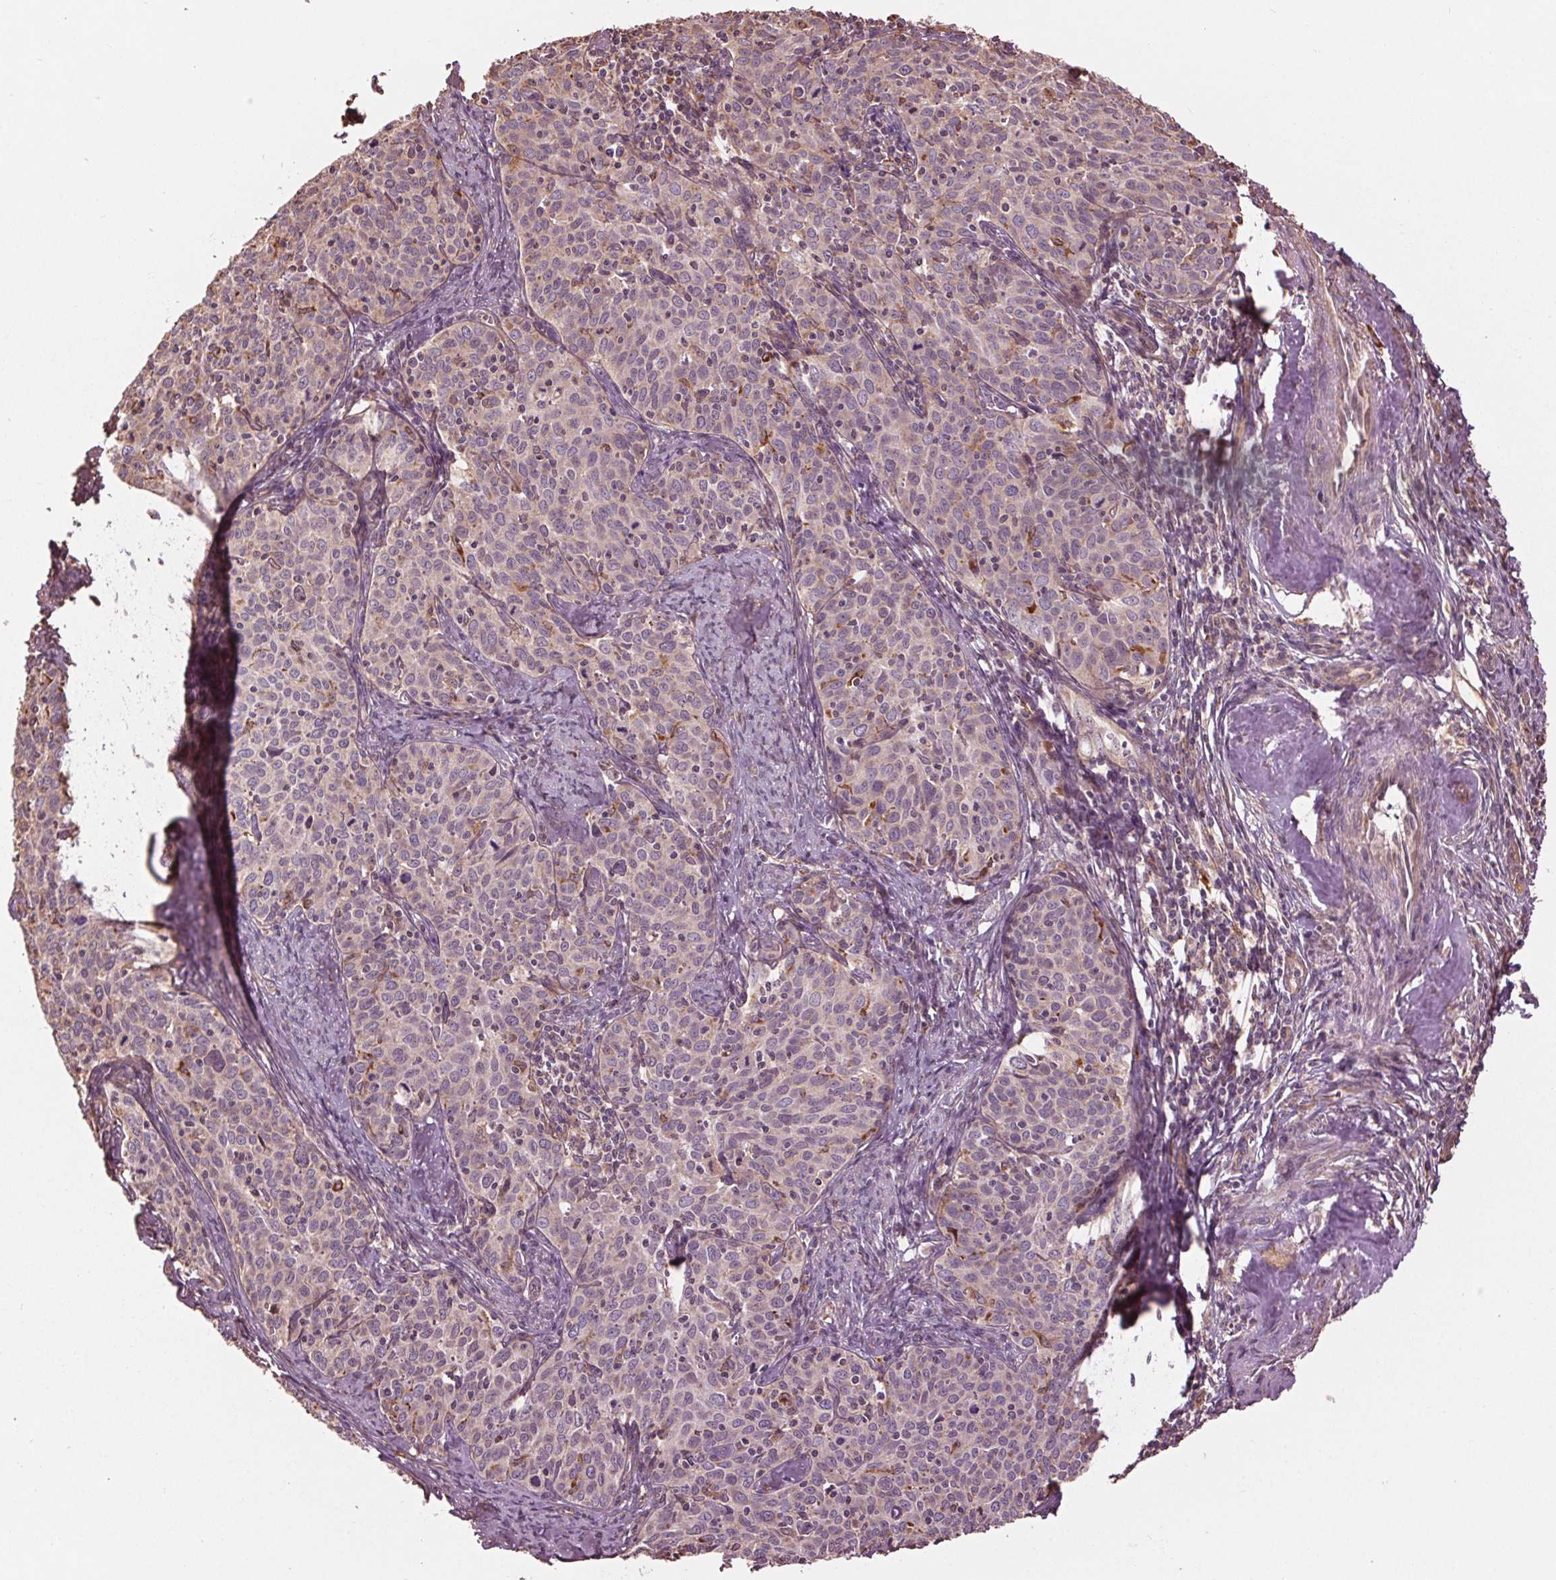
{"staining": {"intensity": "negative", "quantity": "none", "location": "none"}, "tissue": "cervical cancer", "cell_type": "Tumor cells", "image_type": "cancer", "snomed": [{"axis": "morphology", "description": "Squamous cell carcinoma, NOS"}, {"axis": "topography", "description": "Cervix"}], "caption": "DAB immunohistochemical staining of cervical cancer (squamous cell carcinoma) demonstrates no significant staining in tumor cells.", "gene": "RNPEP", "patient": {"sex": "female", "age": 62}}